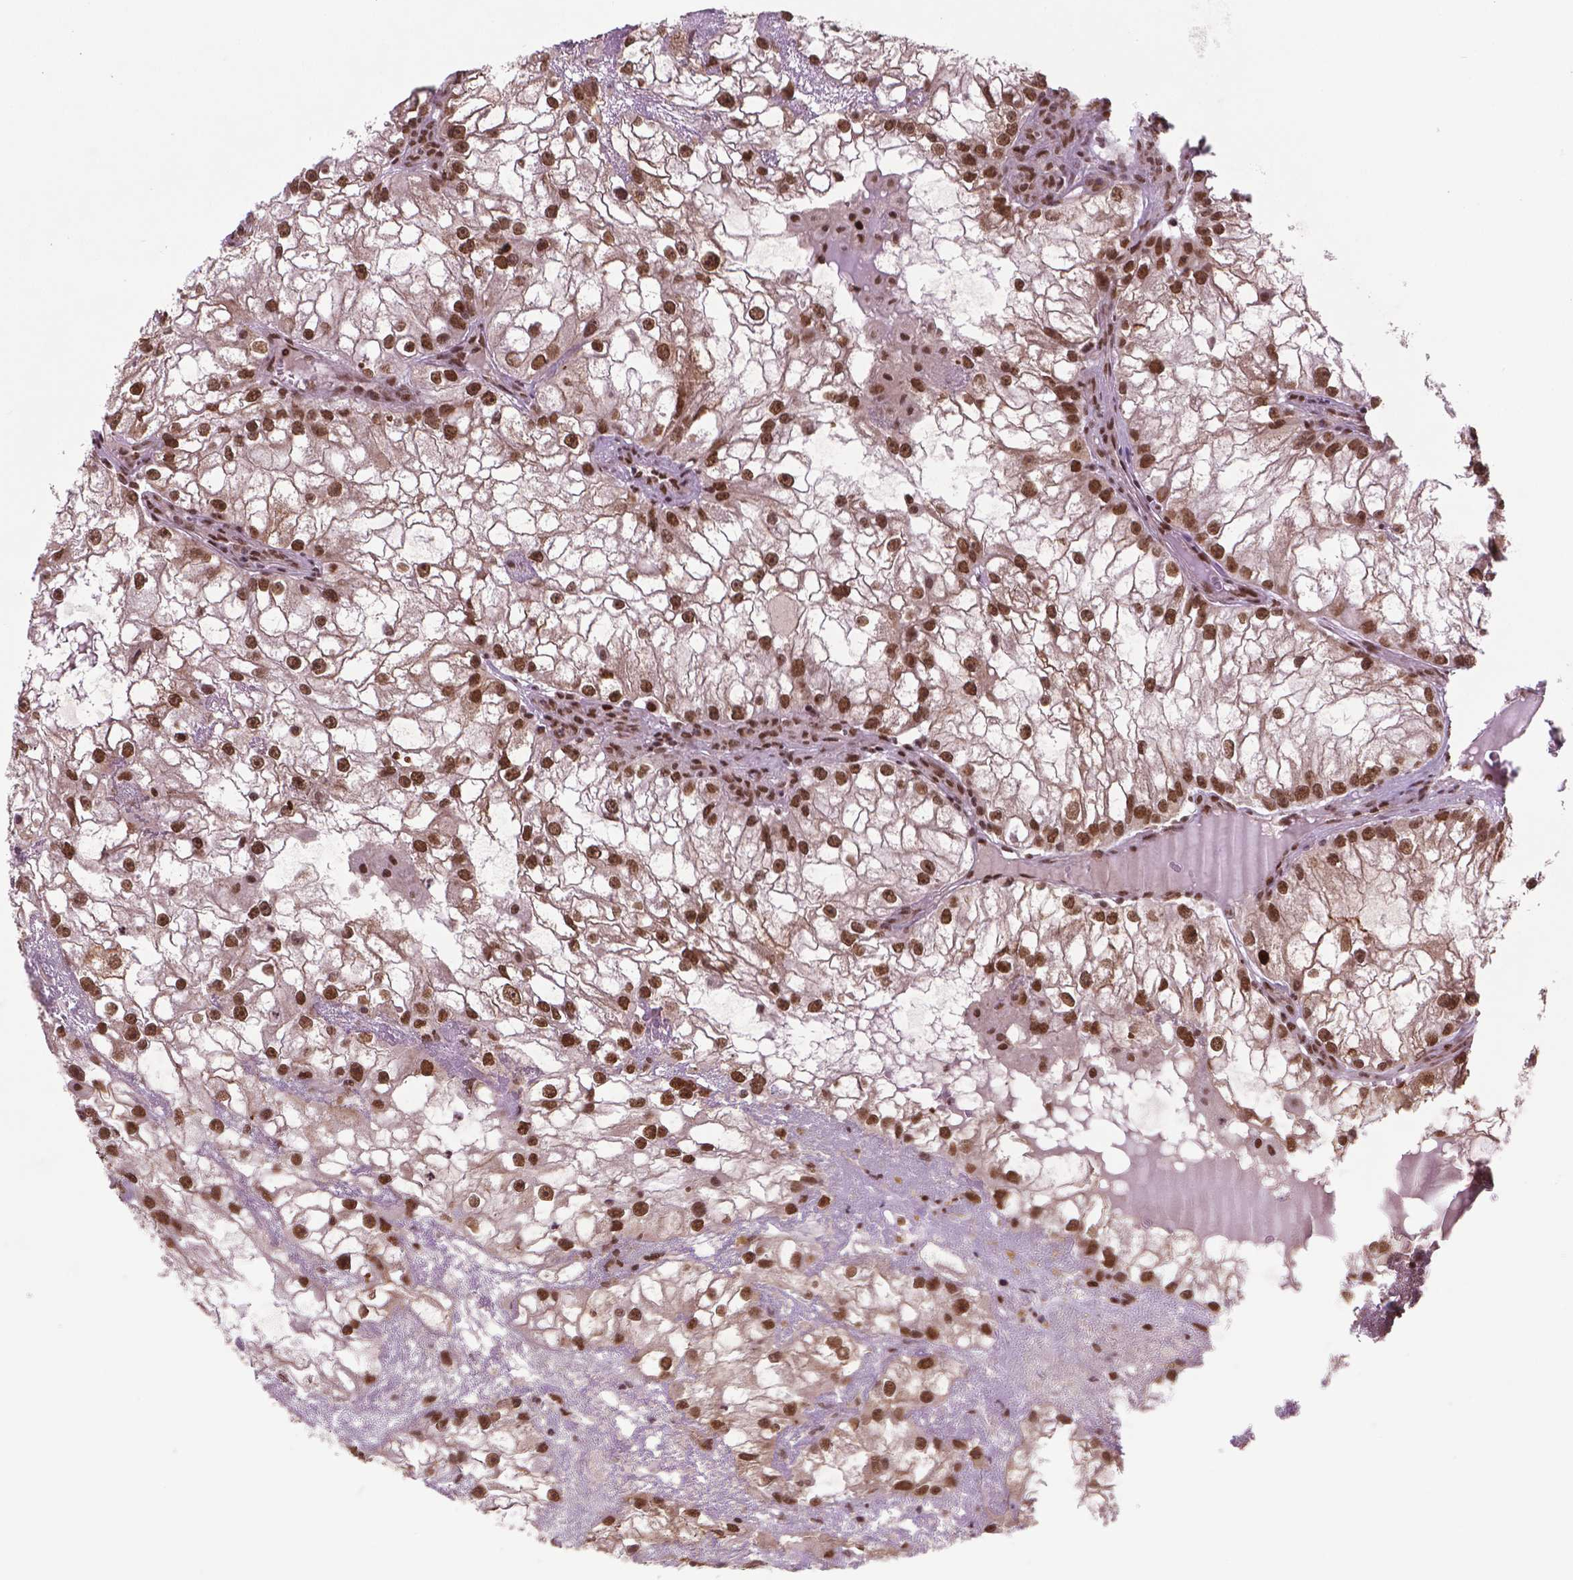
{"staining": {"intensity": "strong", "quantity": ">75%", "location": "nuclear"}, "tissue": "renal cancer", "cell_type": "Tumor cells", "image_type": "cancer", "snomed": [{"axis": "morphology", "description": "Adenocarcinoma, NOS"}, {"axis": "topography", "description": "Kidney"}], "caption": "About >75% of tumor cells in renal cancer (adenocarcinoma) exhibit strong nuclear protein expression as visualized by brown immunohistochemical staining.", "gene": "SIRT6", "patient": {"sex": "male", "age": 59}}